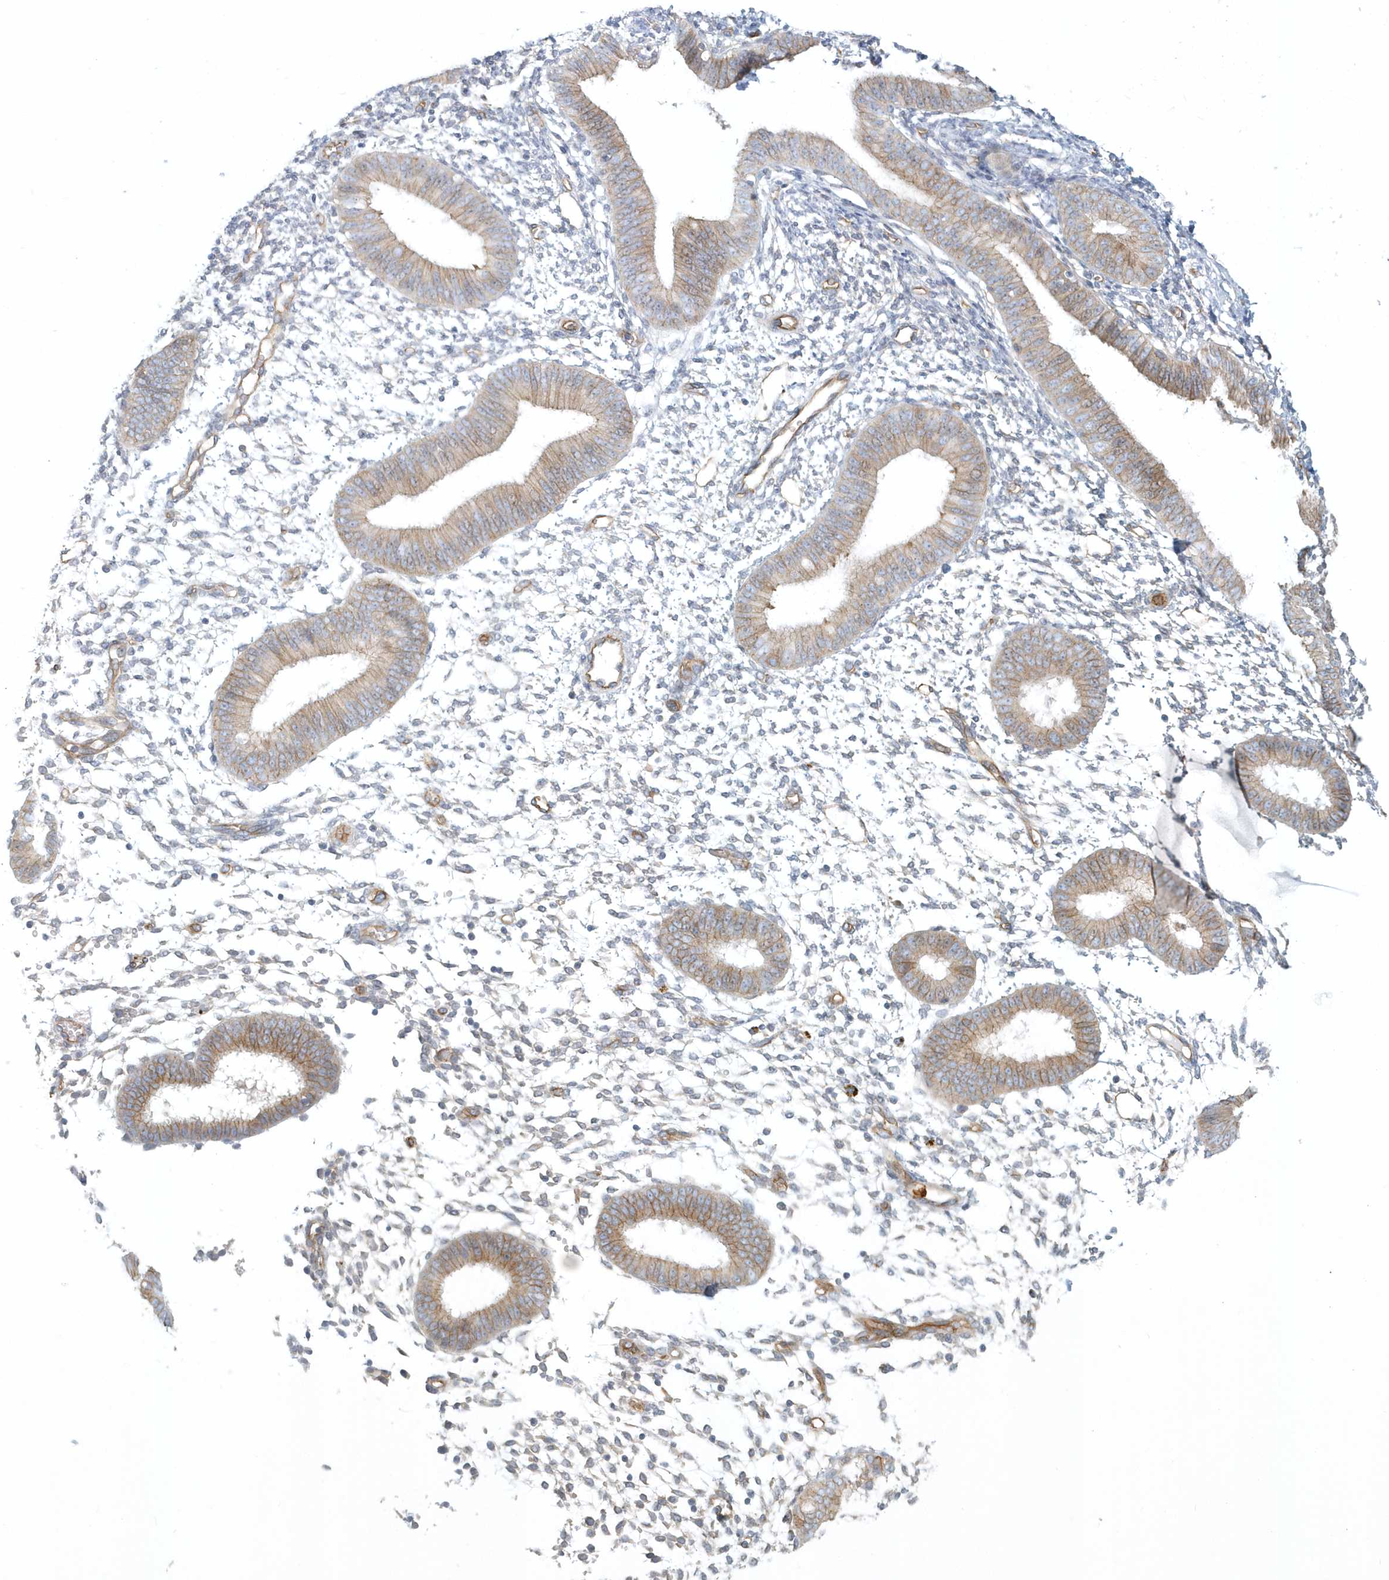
{"staining": {"intensity": "weak", "quantity": "<25%", "location": "cytoplasmic/membranous"}, "tissue": "endometrium", "cell_type": "Cells in endometrial stroma", "image_type": "normal", "snomed": [{"axis": "morphology", "description": "Normal tissue, NOS"}, {"axis": "topography", "description": "Uterus"}, {"axis": "topography", "description": "Endometrium"}], "caption": "Immunohistochemistry of unremarkable human endometrium demonstrates no staining in cells in endometrial stroma.", "gene": "DNAH1", "patient": {"sex": "female", "age": 48}}